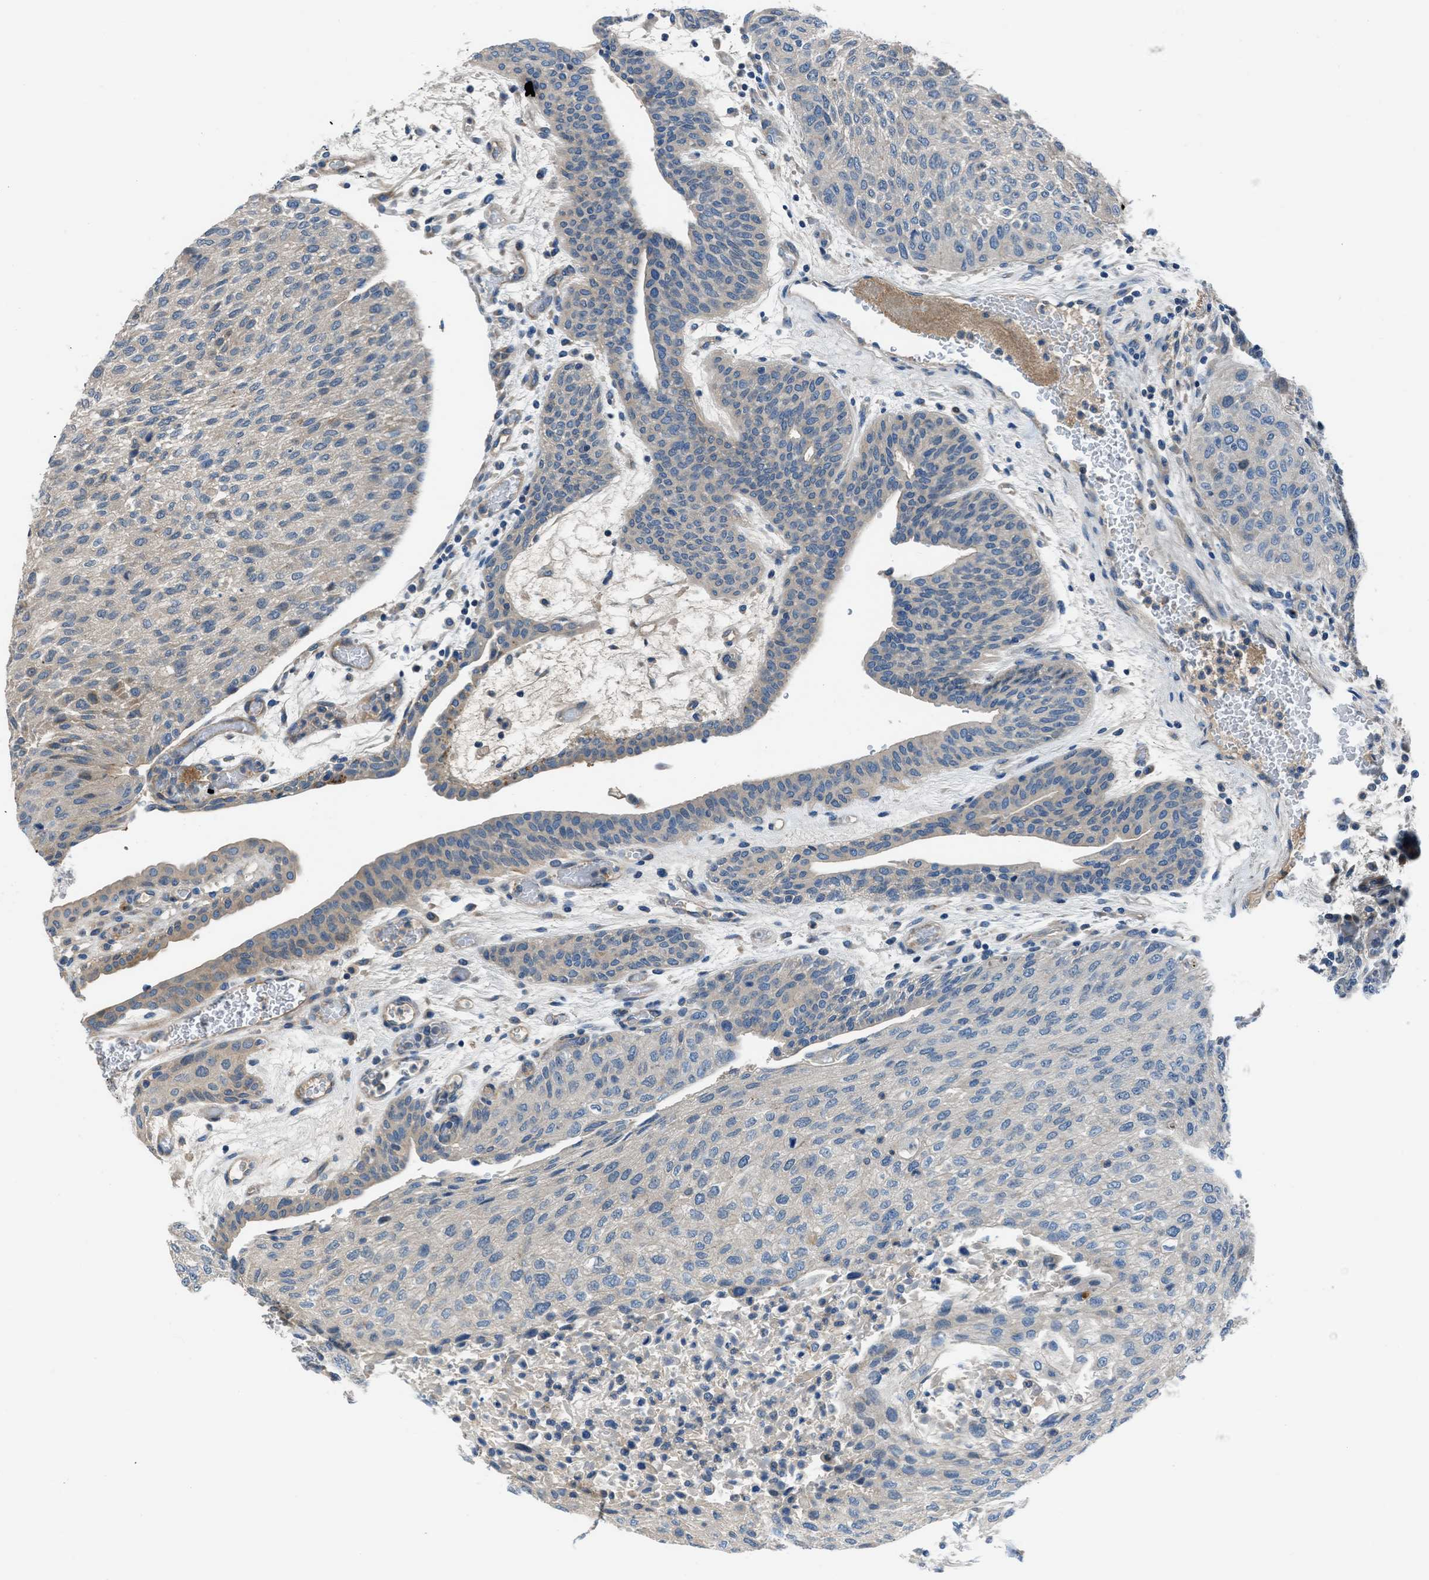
{"staining": {"intensity": "weak", "quantity": "<25%", "location": "cytoplasmic/membranous"}, "tissue": "urothelial cancer", "cell_type": "Tumor cells", "image_type": "cancer", "snomed": [{"axis": "morphology", "description": "Urothelial carcinoma, Low grade"}, {"axis": "morphology", "description": "Urothelial carcinoma, High grade"}, {"axis": "topography", "description": "Urinary bladder"}], "caption": "Micrograph shows no significant protein staining in tumor cells of urothelial cancer.", "gene": "SLC38A6", "patient": {"sex": "male", "age": 35}}